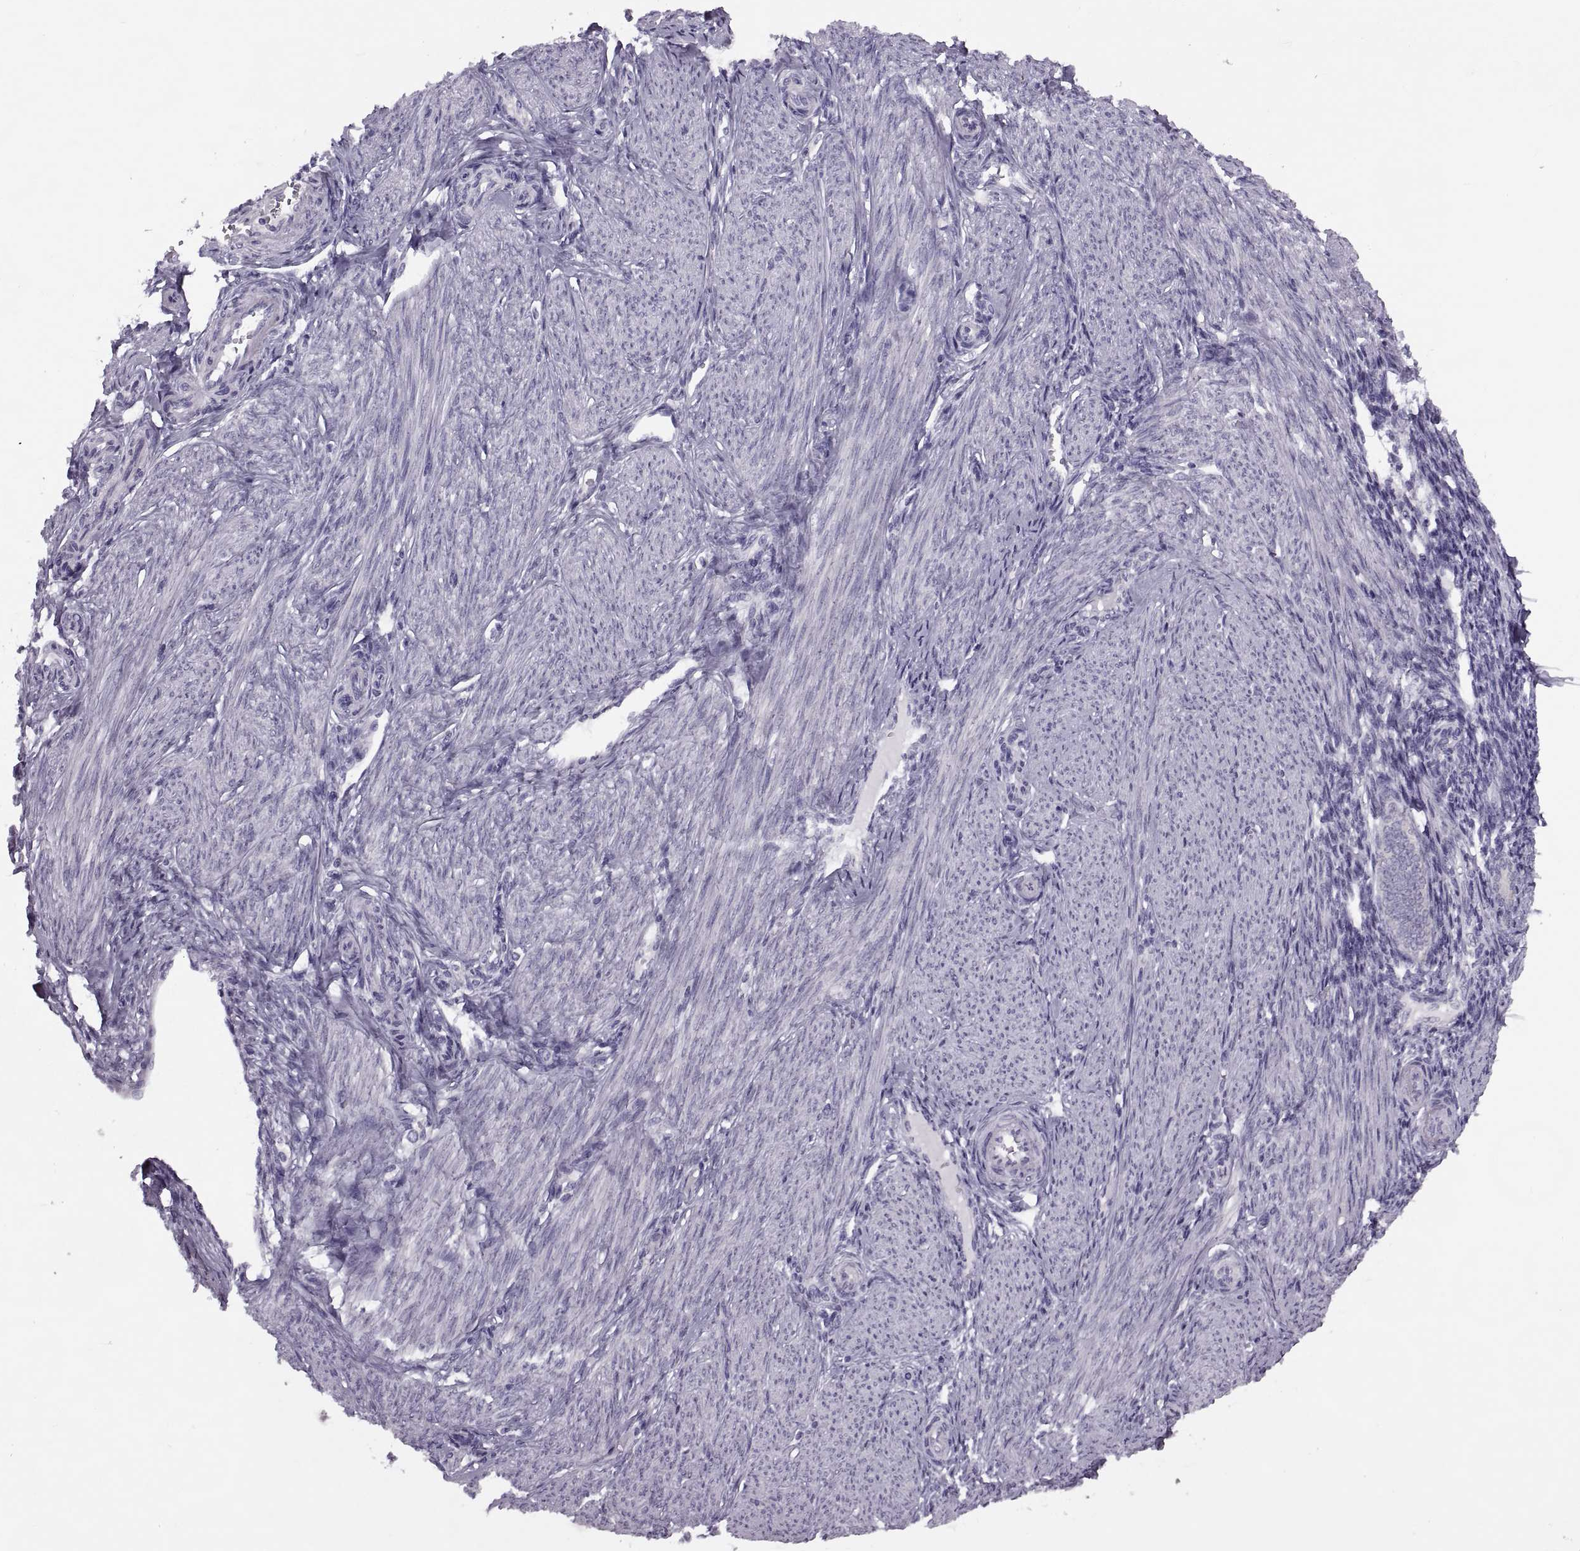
{"staining": {"intensity": "negative", "quantity": "none", "location": "none"}, "tissue": "endometrium", "cell_type": "Cells in endometrial stroma", "image_type": "normal", "snomed": [{"axis": "morphology", "description": "Normal tissue, NOS"}, {"axis": "topography", "description": "Endometrium"}], "caption": "Benign endometrium was stained to show a protein in brown. There is no significant expression in cells in endometrial stroma. The staining is performed using DAB brown chromogen with nuclei counter-stained in using hematoxylin.", "gene": "PRSS54", "patient": {"sex": "female", "age": 39}}